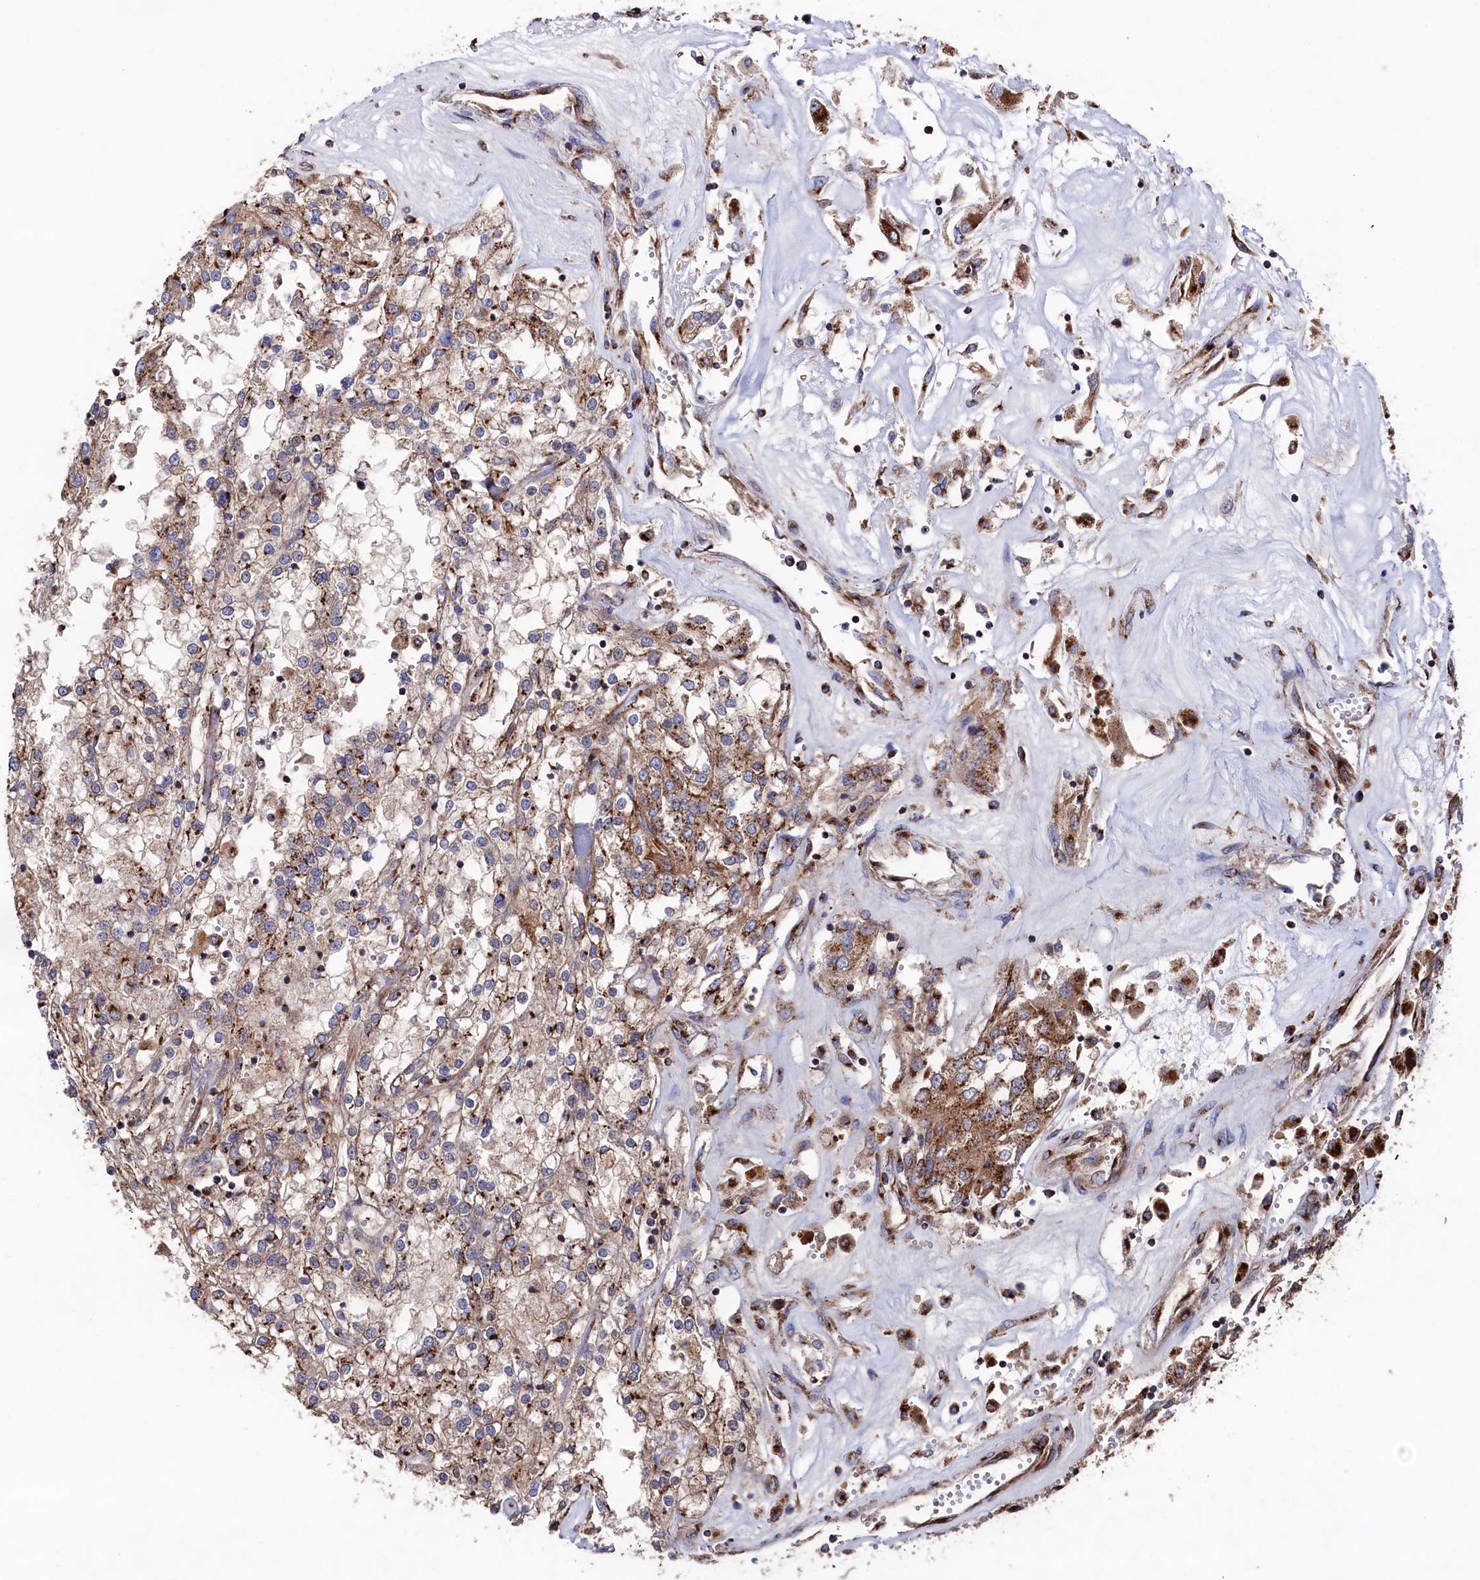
{"staining": {"intensity": "moderate", "quantity": ">75%", "location": "cytoplasmic/membranous"}, "tissue": "renal cancer", "cell_type": "Tumor cells", "image_type": "cancer", "snomed": [{"axis": "morphology", "description": "Adenocarcinoma, NOS"}, {"axis": "topography", "description": "Kidney"}], "caption": "Immunohistochemical staining of human renal cancer reveals medium levels of moderate cytoplasmic/membranous expression in about >75% of tumor cells.", "gene": "PRRC1", "patient": {"sex": "female", "age": 52}}